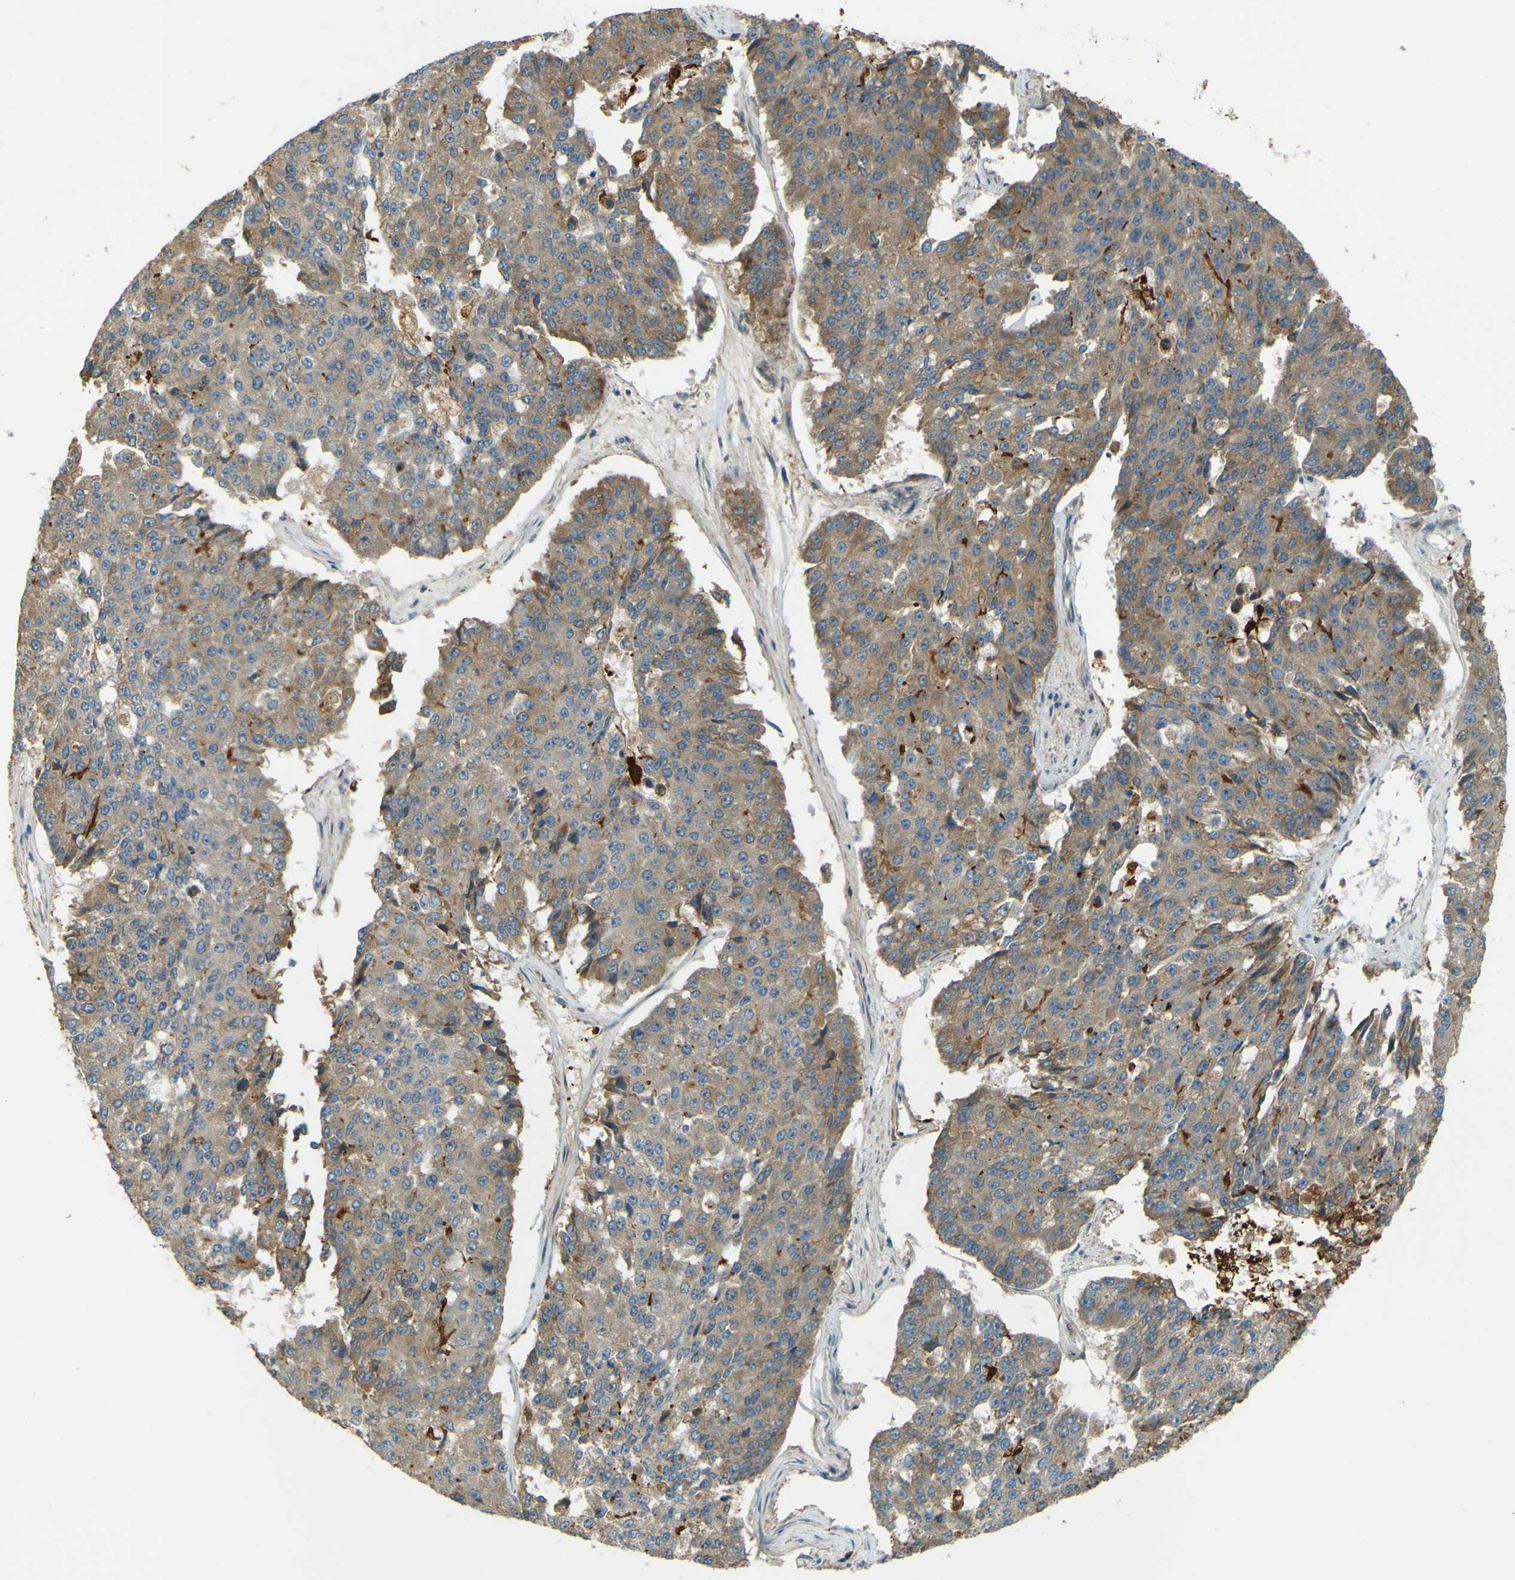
{"staining": {"intensity": "weak", "quantity": ">75%", "location": "cytoplasmic/membranous"}, "tissue": "pancreatic cancer", "cell_type": "Tumor cells", "image_type": "cancer", "snomed": [{"axis": "morphology", "description": "Adenocarcinoma, NOS"}, {"axis": "topography", "description": "Pancreas"}], "caption": "High-power microscopy captured an IHC image of pancreatic cancer, revealing weak cytoplasmic/membranous expression in about >75% of tumor cells.", "gene": "LPCAT1", "patient": {"sex": "male", "age": 50}}